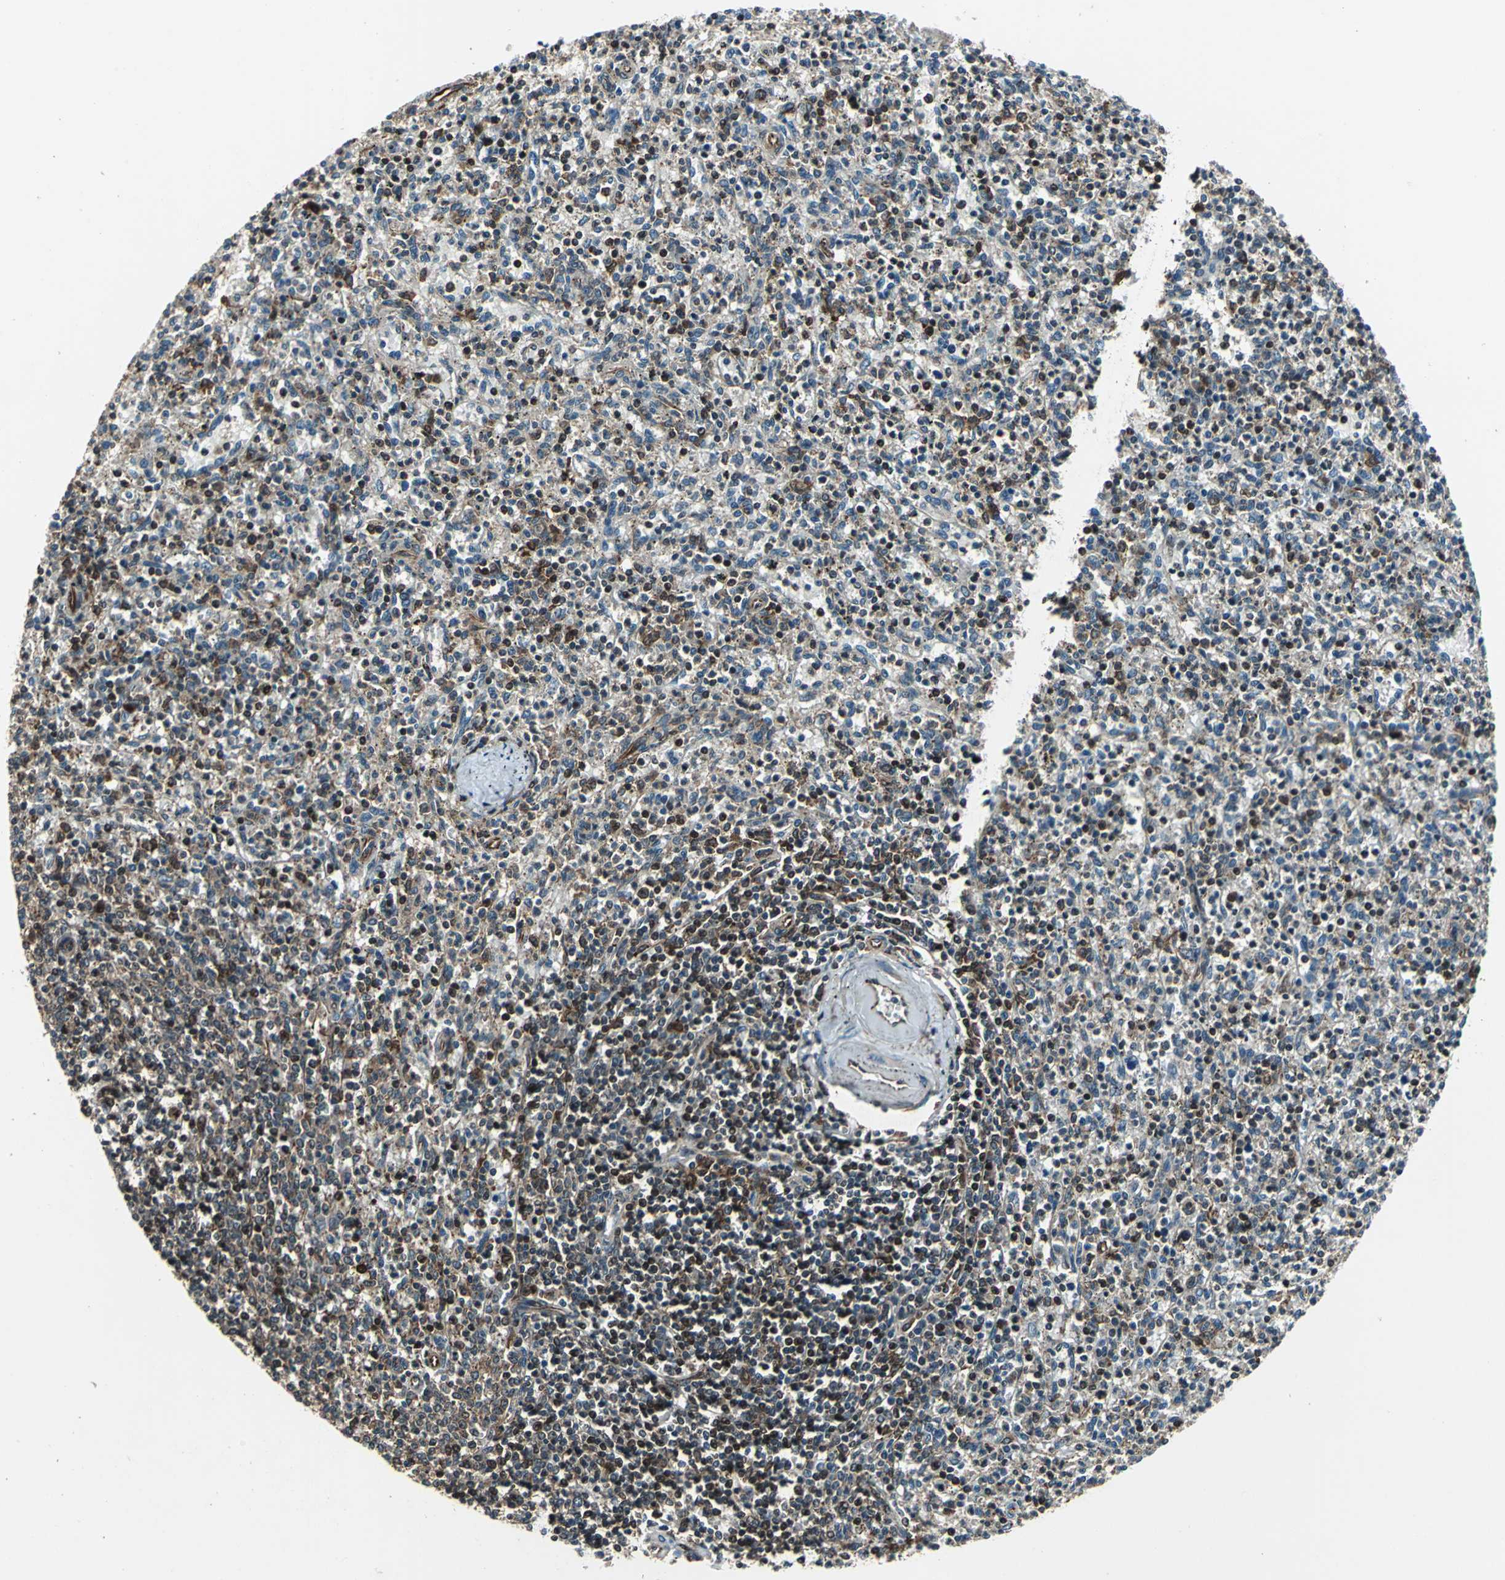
{"staining": {"intensity": "strong", "quantity": "25%-75%", "location": "cytoplasmic/membranous"}, "tissue": "spleen", "cell_type": "Cells in red pulp", "image_type": "normal", "snomed": [{"axis": "morphology", "description": "Normal tissue, NOS"}, {"axis": "topography", "description": "Spleen"}], "caption": "Cells in red pulp reveal high levels of strong cytoplasmic/membranous staining in approximately 25%-75% of cells in benign human spleen. The staining is performed using DAB (3,3'-diaminobenzidine) brown chromogen to label protein expression. The nuclei are counter-stained blue using hematoxylin.", "gene": "AATF", "patient": {"sex": "male", "age": 72}}